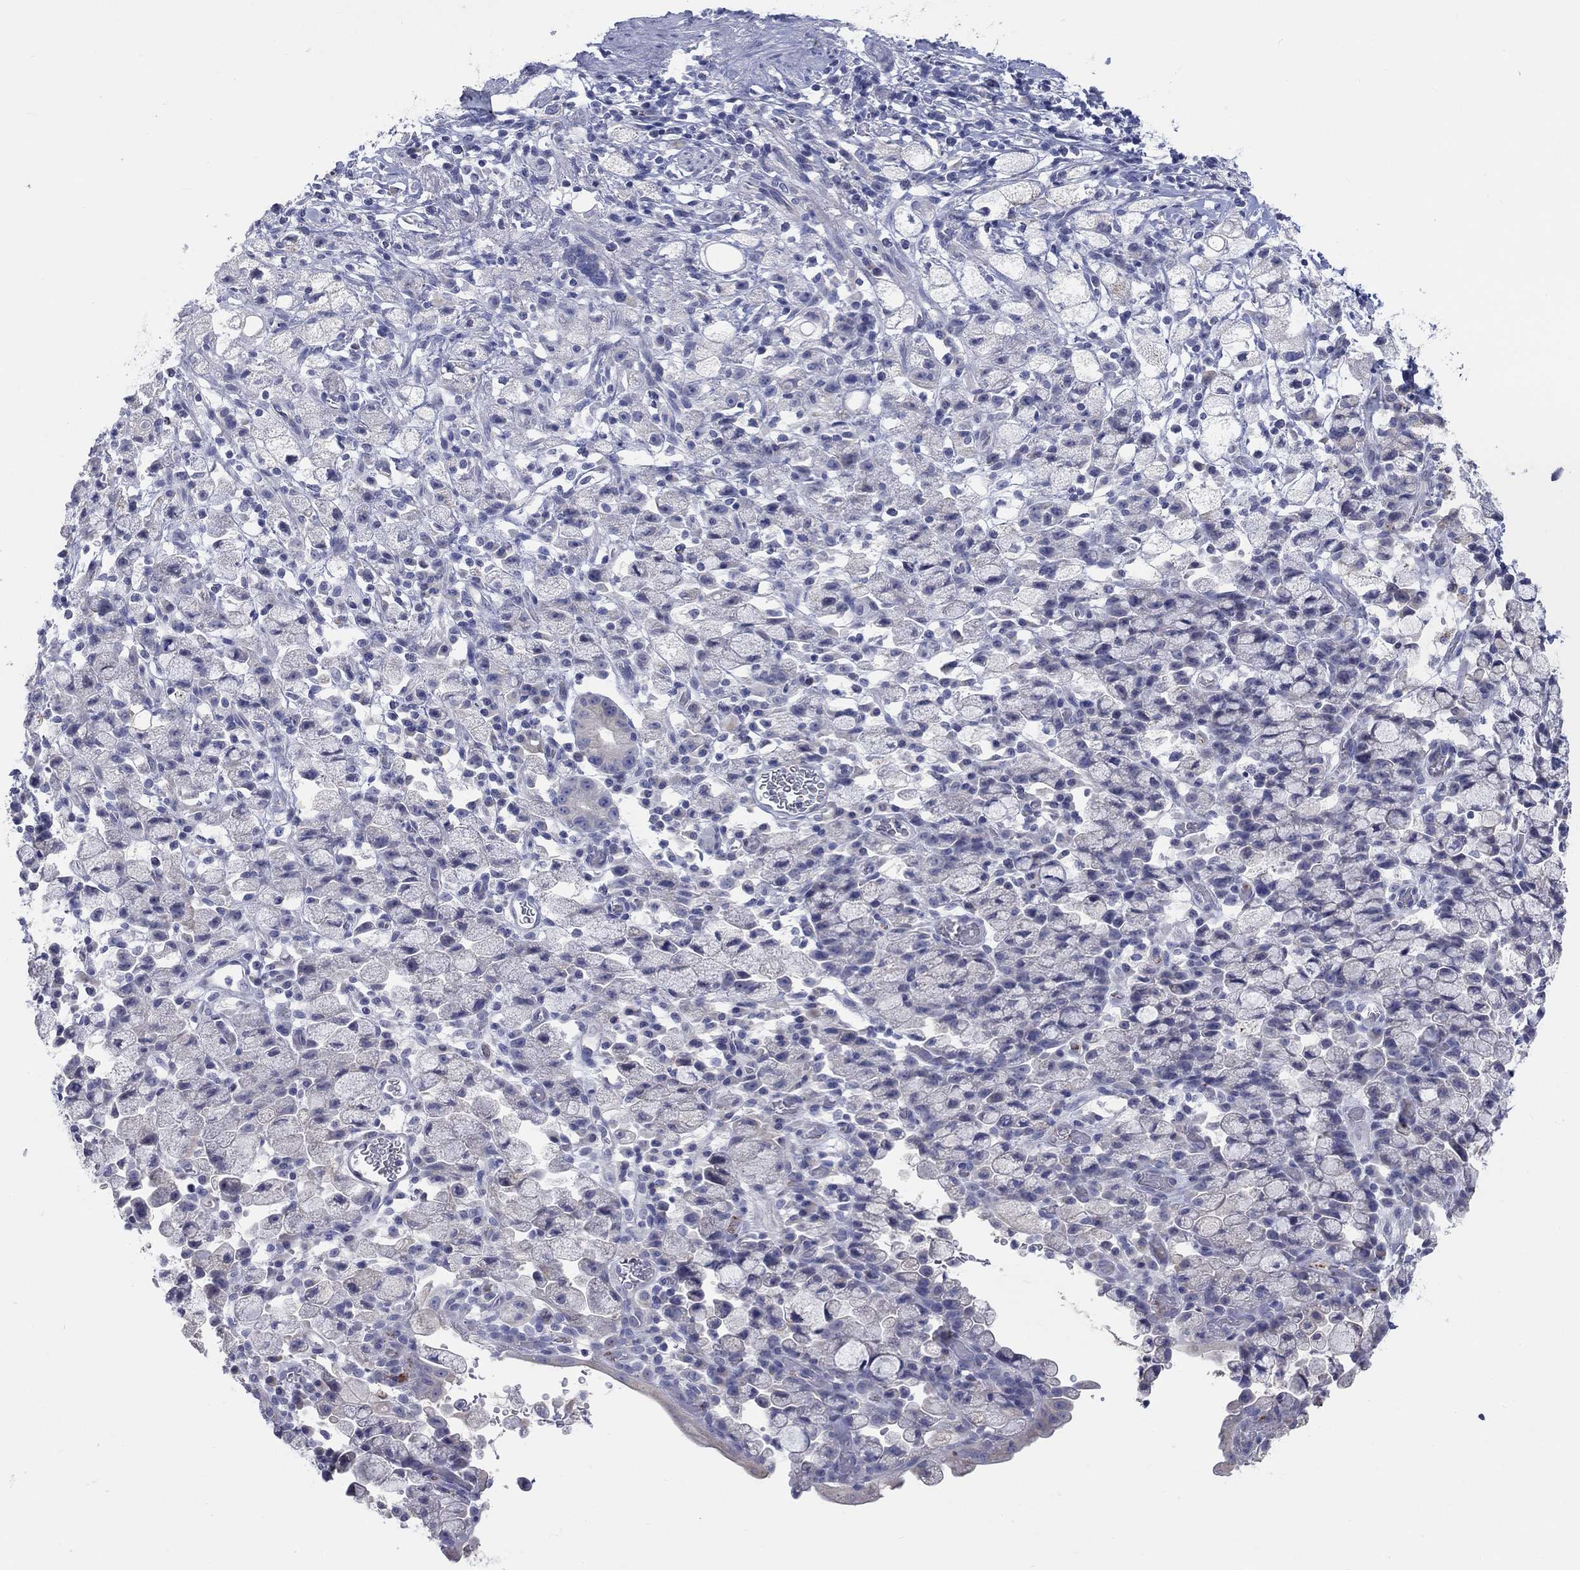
{"staining": {"intensity": "negative", "quantity": "none", "location": "none"}, "tissue": "stomach cancer", "cell_type": "Tumor cells", "image_type": "cancer", "snomed": [{"axis": "morphology", "description": "Adenocarcinoma, NOS"}, {"axis": "topography", "description": "Stomach"}], "caption": "The IHC image has no significant positivity in tumor cells of adenocarcinoma (stomach) tissue.", "gene": "LRRC4C", "patient": {"sex": "male", "age": 58}}